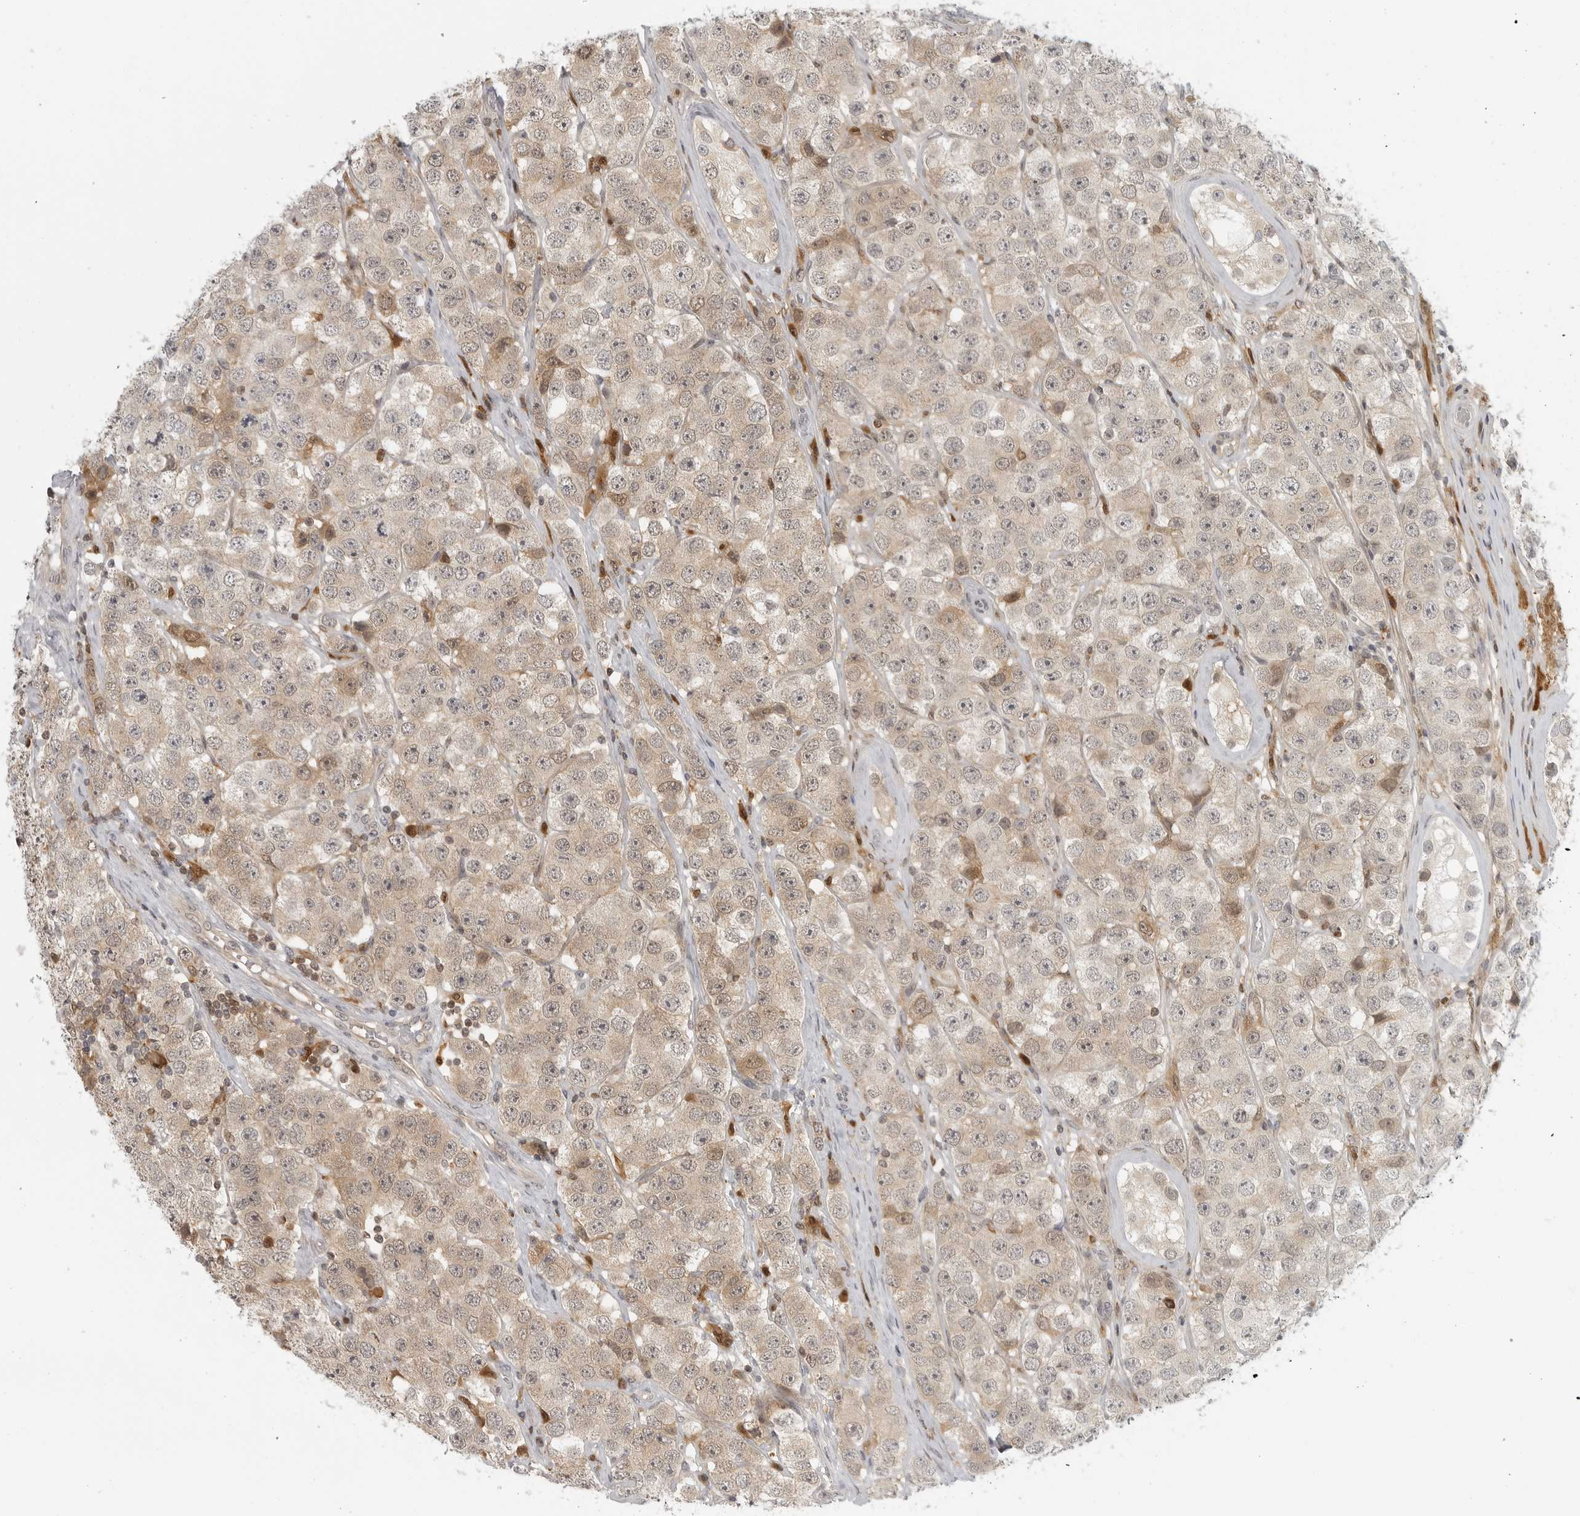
{"staining": {"intensity": "weak", "quantity": ">75%", "location": "cytoplasmic/membranous"}, "tissue": "testis cancer", "cell_type": "Tumor cells", "image_type": "cancer", "snomed": [{"axis": "morphology", "description": "Seminoma, NOS"}, {"axis": "topography", "description": "Testis"}], "caption": "Testis cancer (seminoma) tissue exhibits weak cytoplasmic/membranous staining in about >75% of tumor cells, visualized by immunohistochemistry.", "gene": "CTIF", "patient": {"sex": "male", "age": 28}}